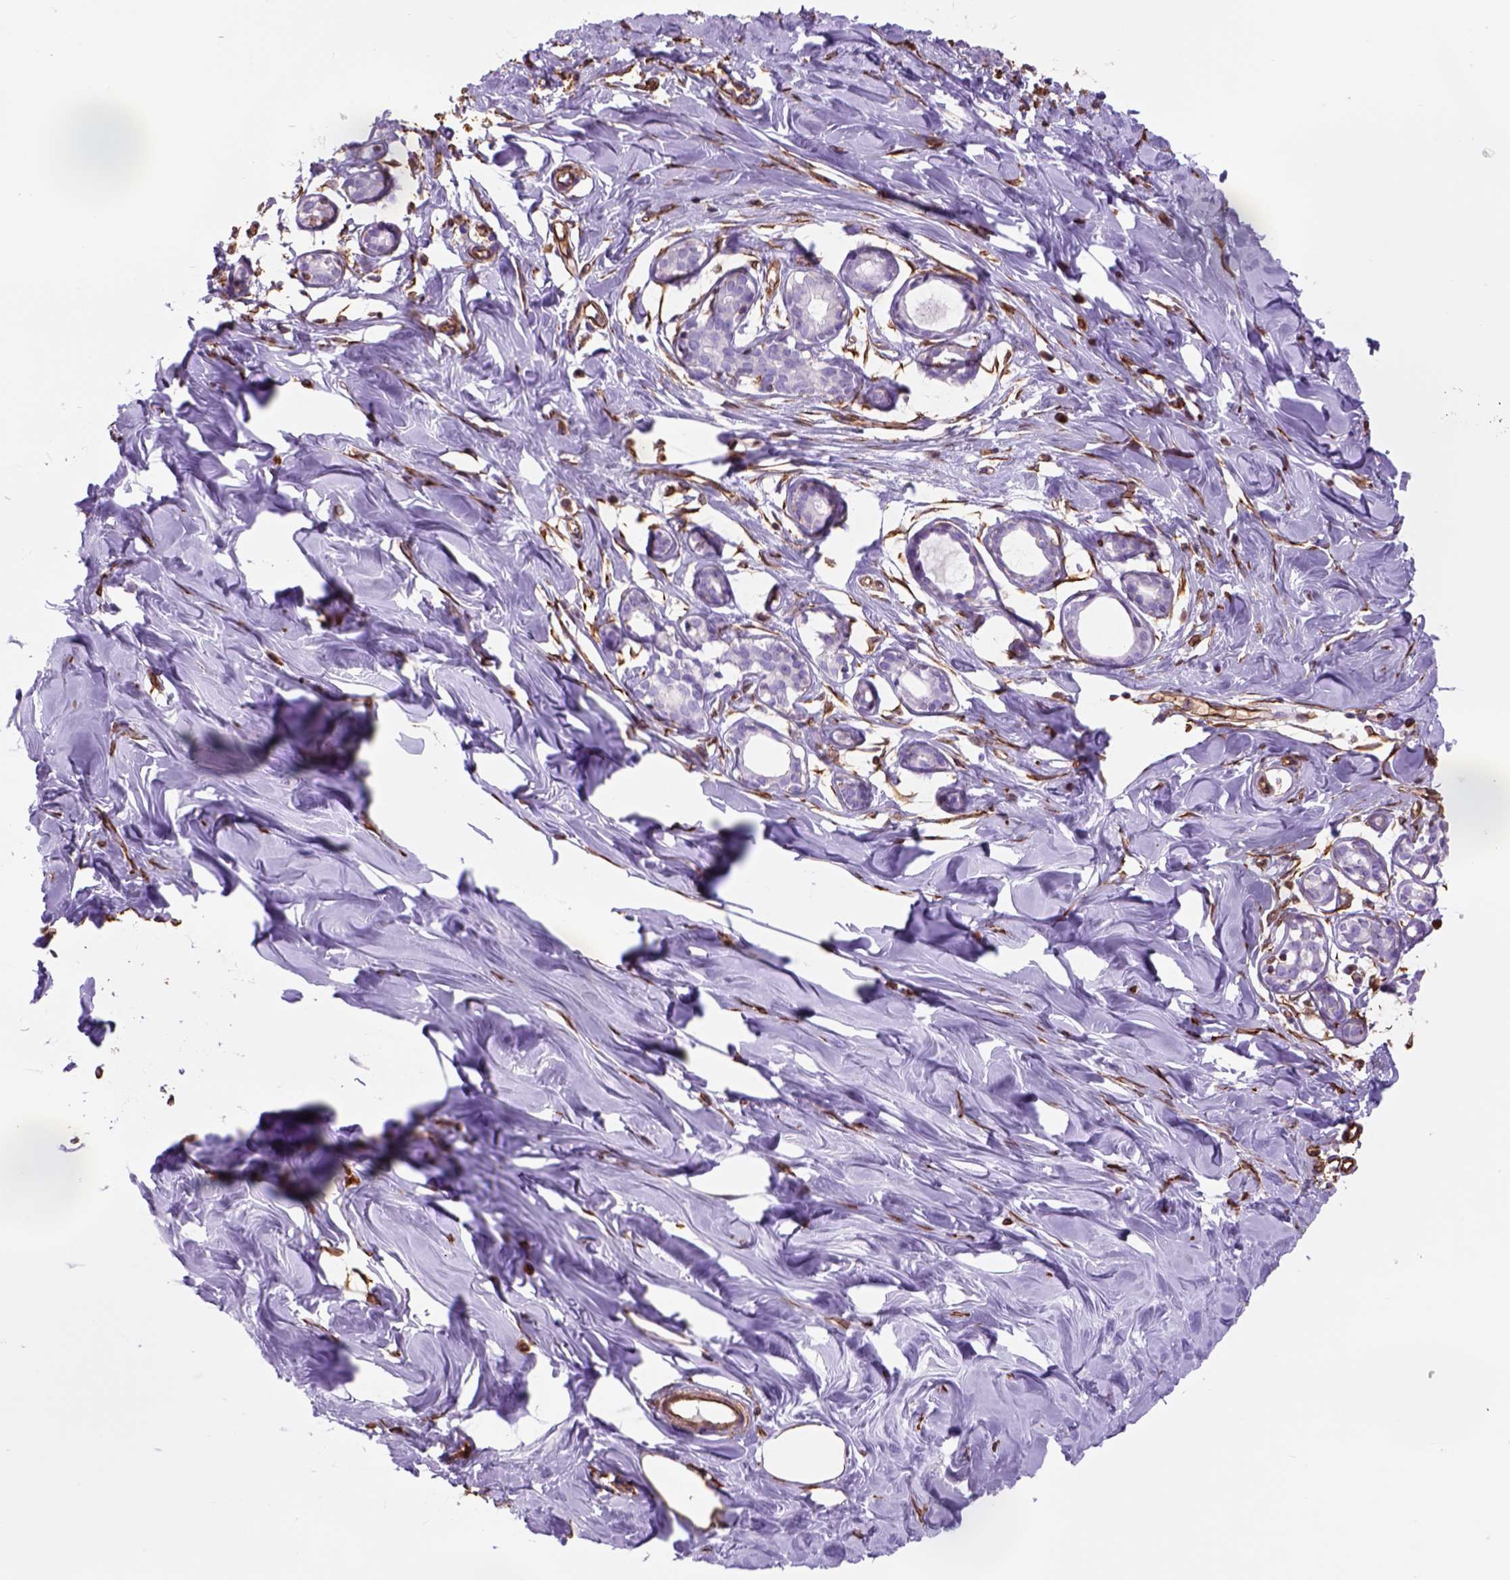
{"staining": {"intensity": "moderate", "quantity": ">75%", "location": "cytoplasmic/membranous"}, "tissue": "breast", "cell_type": "Adipocytes", "image_type": "normal", "snomed": [{"axis": "morphology", "description": "Normal tissue, NOS"}, {"axis": "topography", "description": "Breast"}], "caption": "Immunohistochemical staining of unremarkable breast exhibits moderate cytoplasmic/membranous protein positivity in about >75% of adipocytes. Ihc stains the protein of interest in brown and the nuclei are stained blue.", "gene": "ZZZ3", "patient": {"sex": "female", "age": 27}}